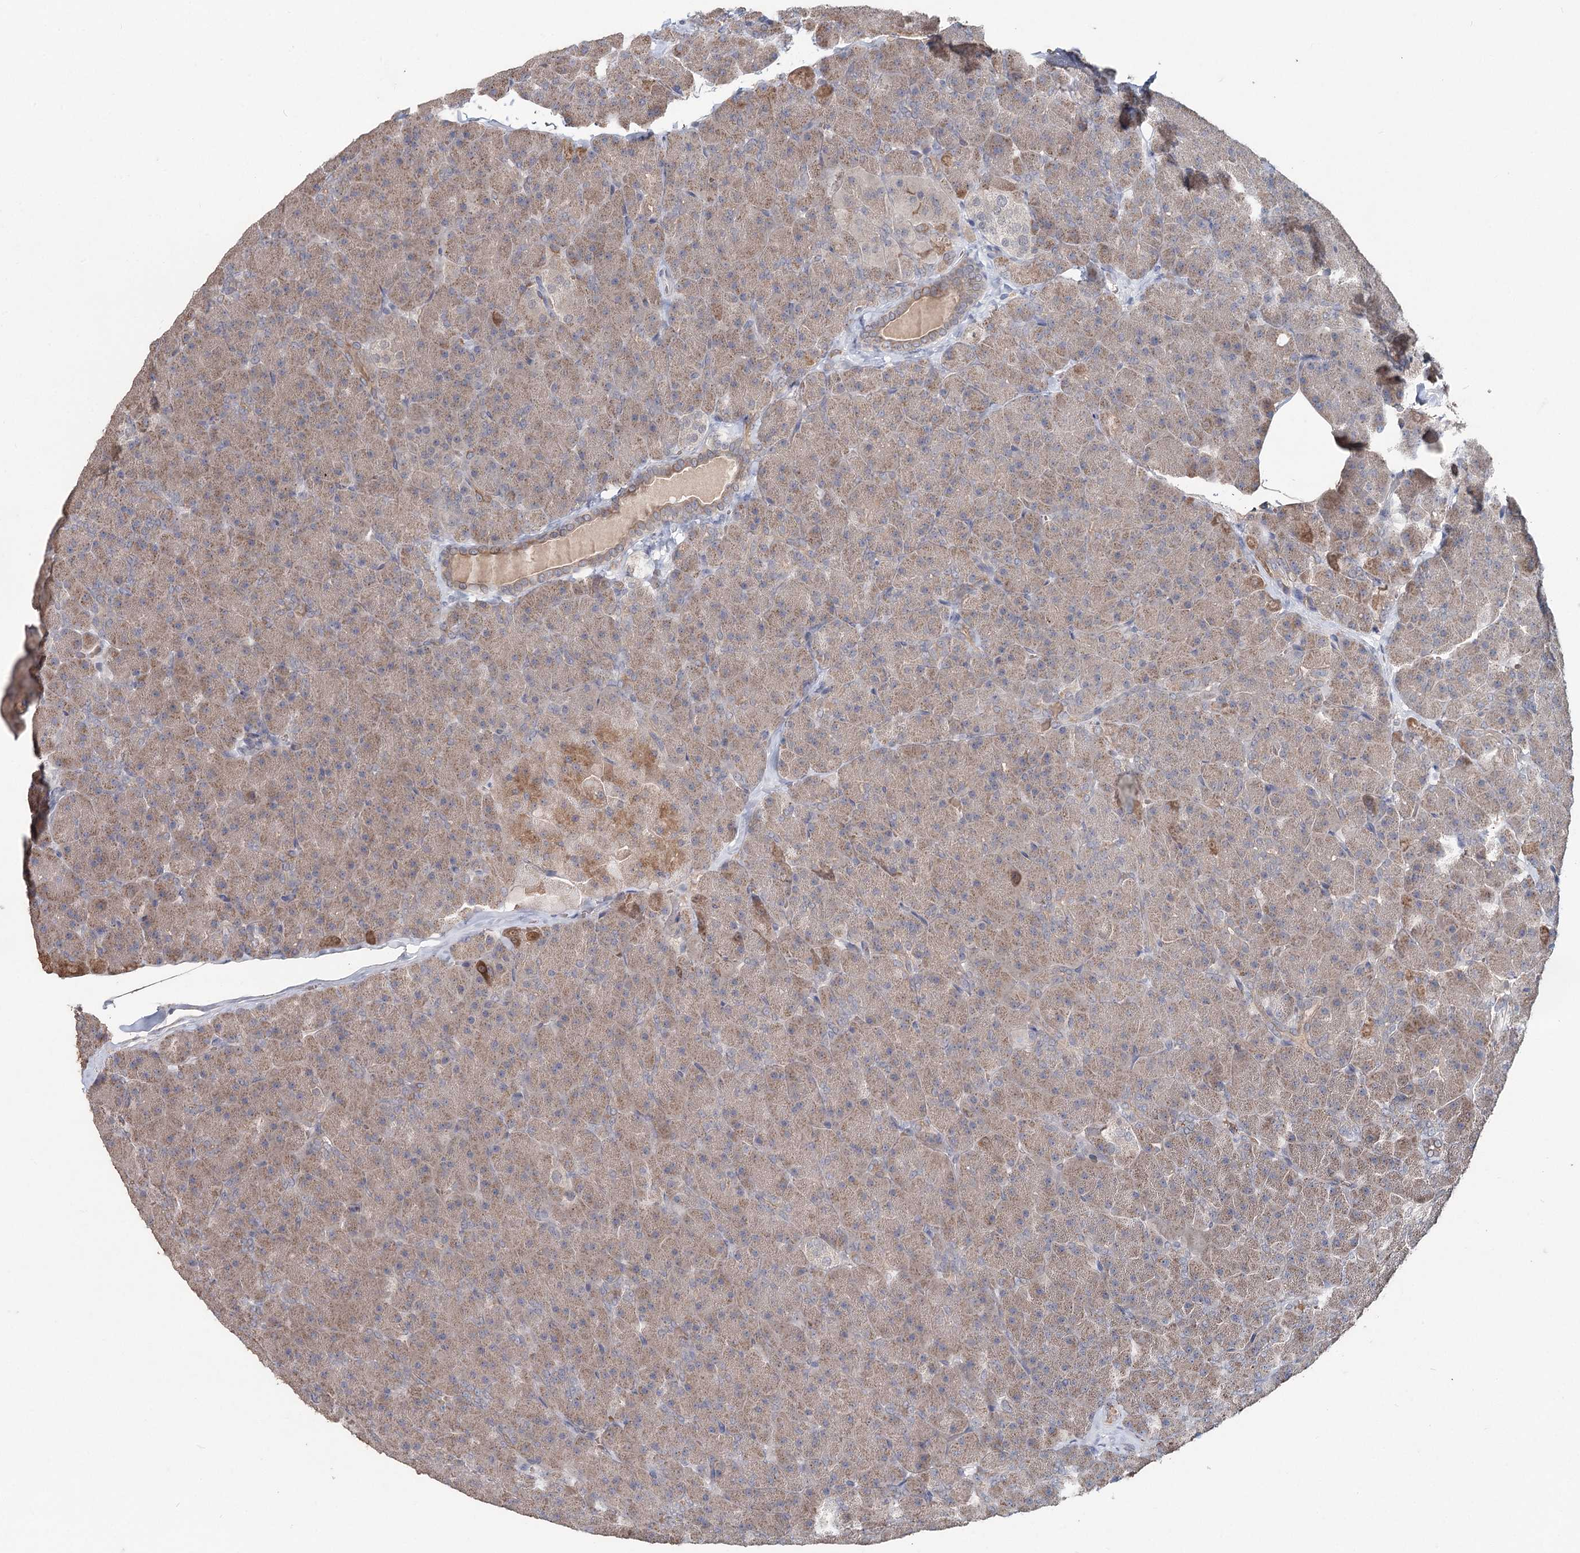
{"staining": {"intensity": "weak", "quantity": ">75%", "location": "cytoplasmic/membranous"}, "tissue": "pancreas", "cell_type": "Exocrine glandular cells", "image_type": "normal", "snomed": [{"axis": "morphology", "description": "Normal tissue, NOS"}, {"axis": "topography", "description": "Pancreas"}], "caption": "Normal pancreas was stained to show a protein in brown. There is low levels of weak cytoplasmic/membranous positivity in about >75% of exocrine glandular cells.", "gene": "FBXO7", "patient": {"sex": "male", "age": 36}}